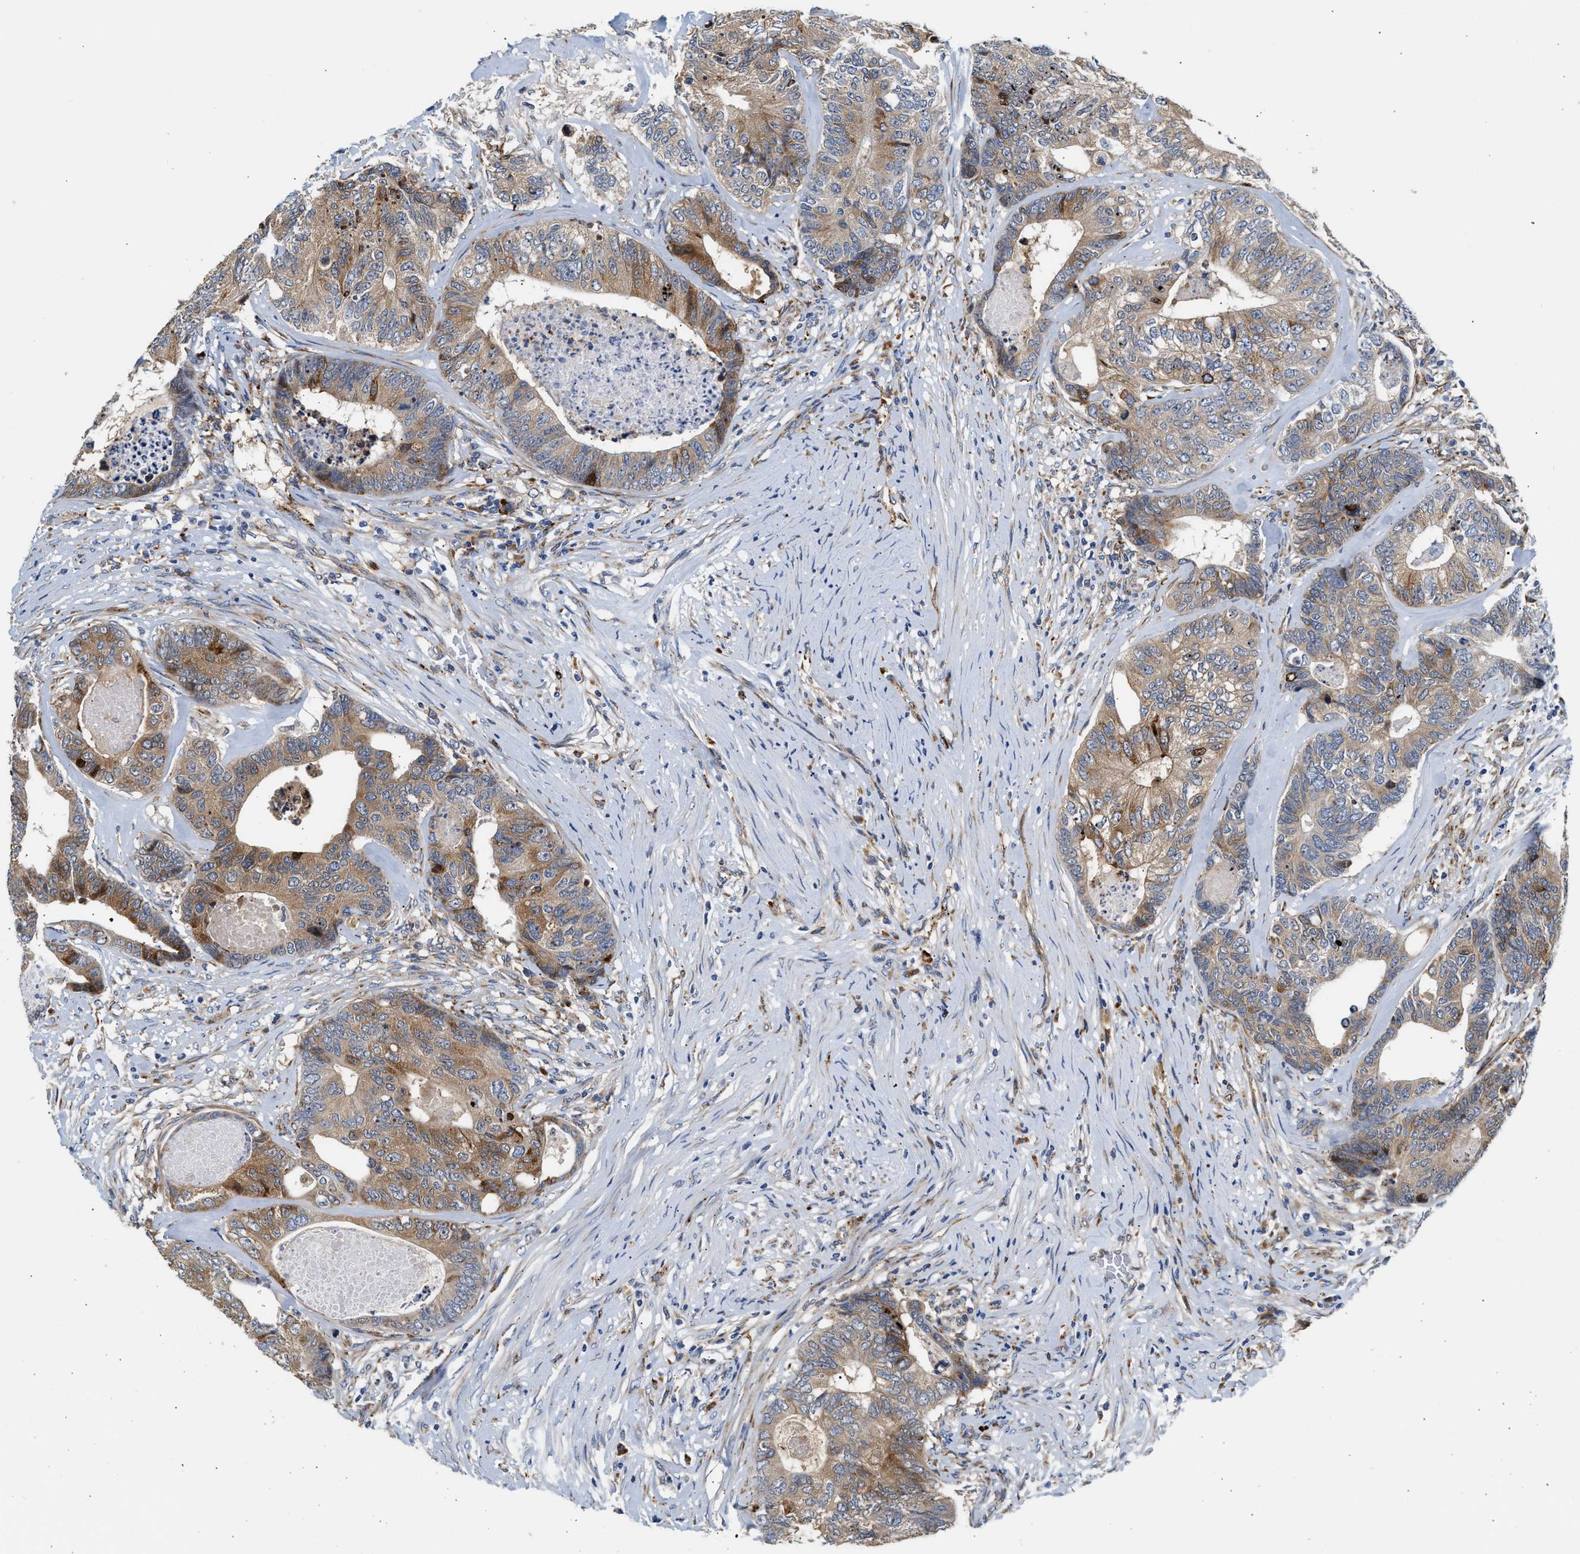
{"staining": {"intensity": "moderate", "quantity": ">75%", "location": "cytoplasmic/membranous"}, "tissue": "colorectal cancer", "cell_type": "Tumor cells", "image_type": "cancer", "snomed": [{"axis": "morphology", "description": "Adenocarcinoma, NOS"}, {"axis": "topography", "description": "Colon"}], "caption": "Immunohistochemistry histopathology image of neoplastic tissue: human colorectal cancer (adenocarcinoma) stained using immunohistochemistry (IHC) demonstrates medium levels of moderate protein expression localized specifically in the cytoplasmic/membranous of tumor cells, appearing as a cytoplasmic/membranous brown color.", "gene": "AMZ1", "patient": {"sex": "female", "age": 67}}